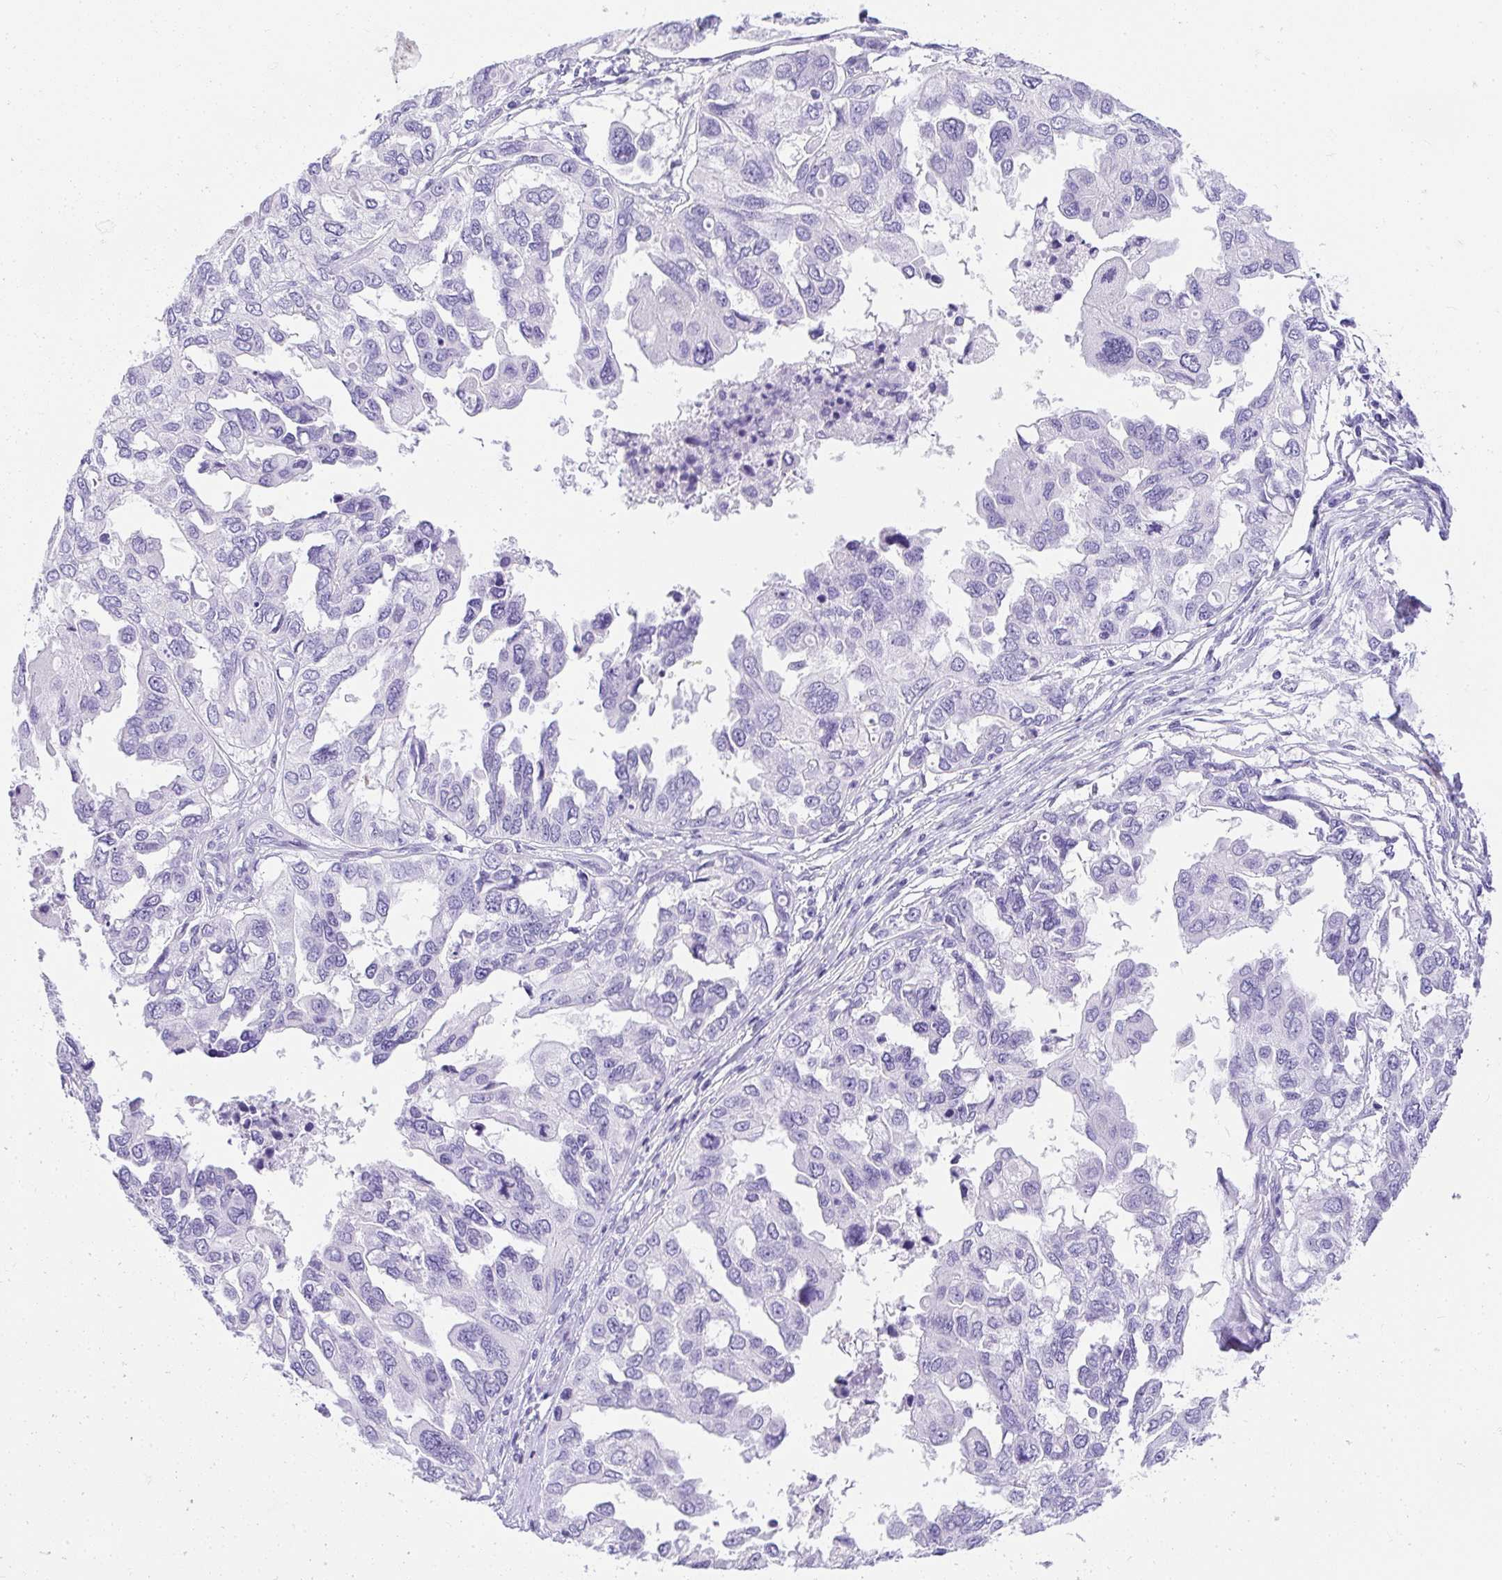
{"staining": {"intensity": "negative", "quantity": "none", "location": "none"}, "tissue": "ovarian cancer", "cell_type": "Tumor cells", "image_type": "cancer", "snomed": [{"axis": "morphology", "description": "Cystadenocarcinoma, serous, NOS"}, {"axis": "topography", "description": "Ovary"}], "caption": "This is an immunohistochemistry (IHC) image of human ovarian cancer (serous cystadenocarcinoma). There is no expression in tumor cells.", "gene": "AVIL", "patient": {"sex": "female", "age": 53}}